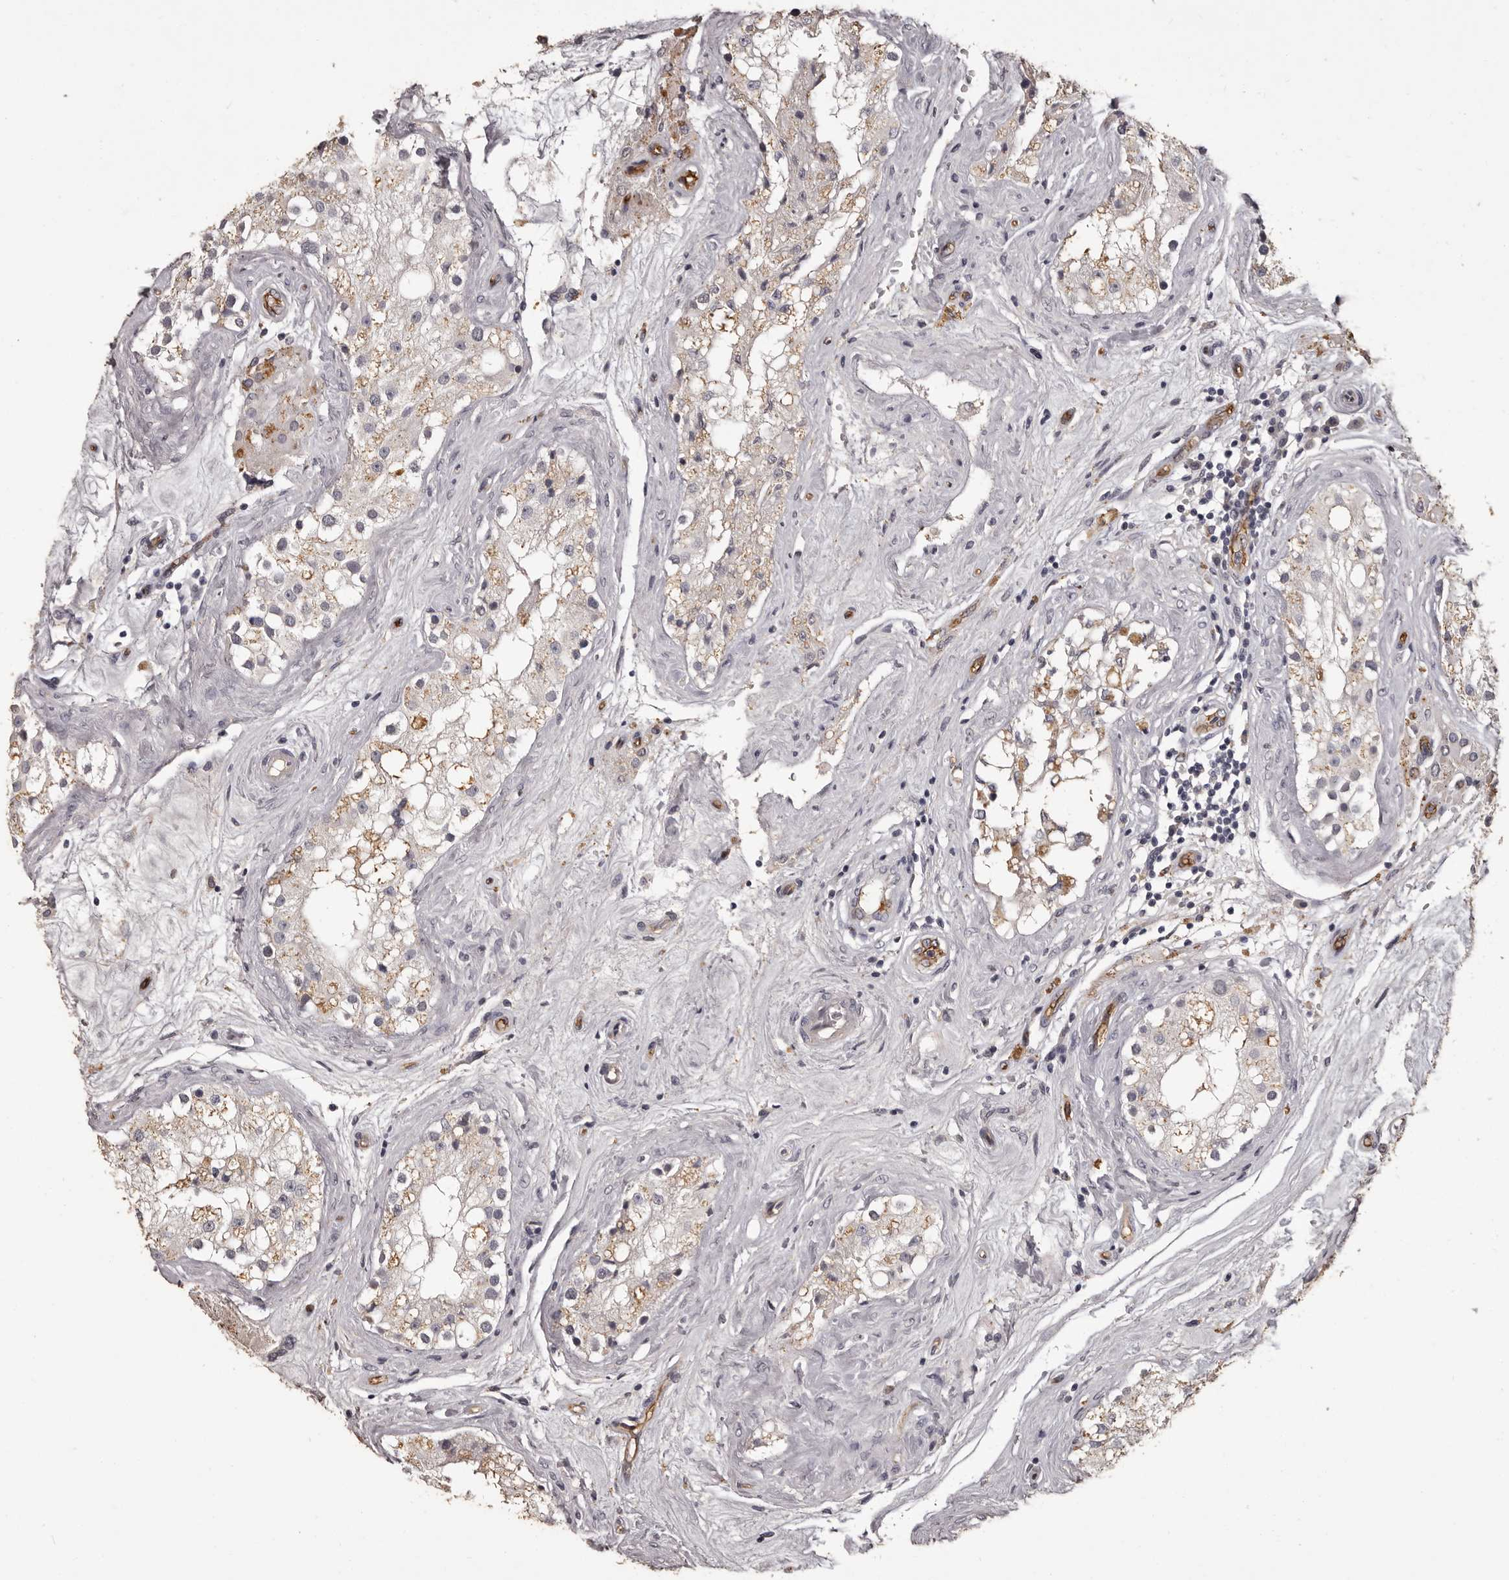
{"staining": {"intensity": "weak", "quantity": "25%-75%", "location": "cytoplasmic/membranous"}, "tissue": "testis", "cell_type": "Cells in seminiferous ducts", "image_type": "normal", "snomed": [{"axis": "morphology", "description": "Normal tissue, NOS"}, {"axis": "topography", "description": "Testis"}], "caption": "Weak cytoplasmic/membranous staining is seen in about 25%-75% of cells in seminiferous ducts in unremarkable testis.", "gene": "GPR78", "patient": {"sex": "male", "age": 84}}